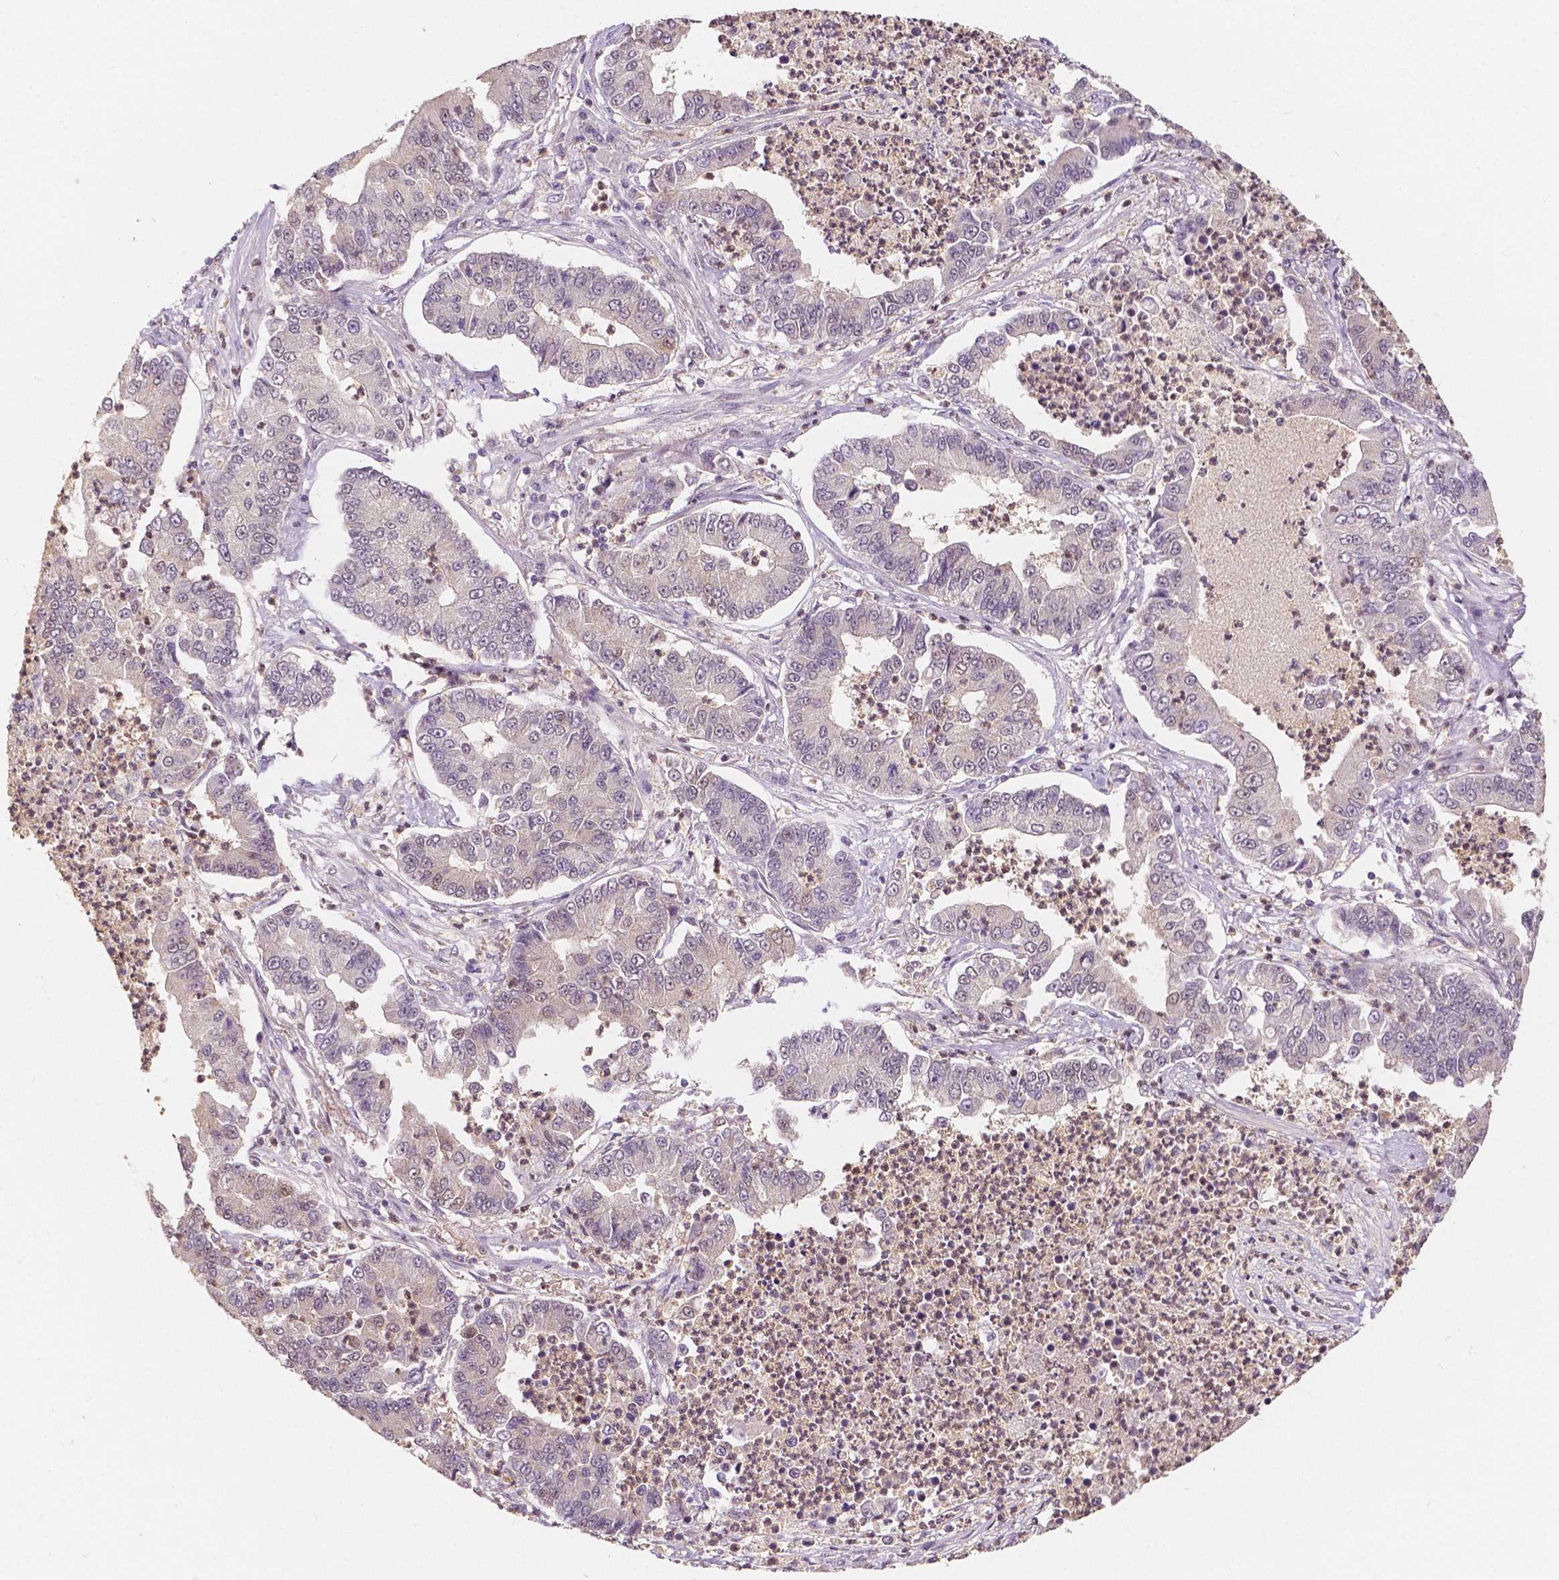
{"staining": {"intensity": "negative", "quantity": "none", "location": "none"}, "tissue": "lung cancer", "cell_type": "Tumor cells", "image_type": "cancer", "snomed": [{"axis": "morphology", "description": "Adenocarcinoma, NOS"}, {"axis": "topography", "description": "Lung"}], "caption": "Tumor cells show no significant protein positivity in adenocarcinoma (lung).", "gene": "NAPRT", "patient": {"sex": "female", "age": 57}}